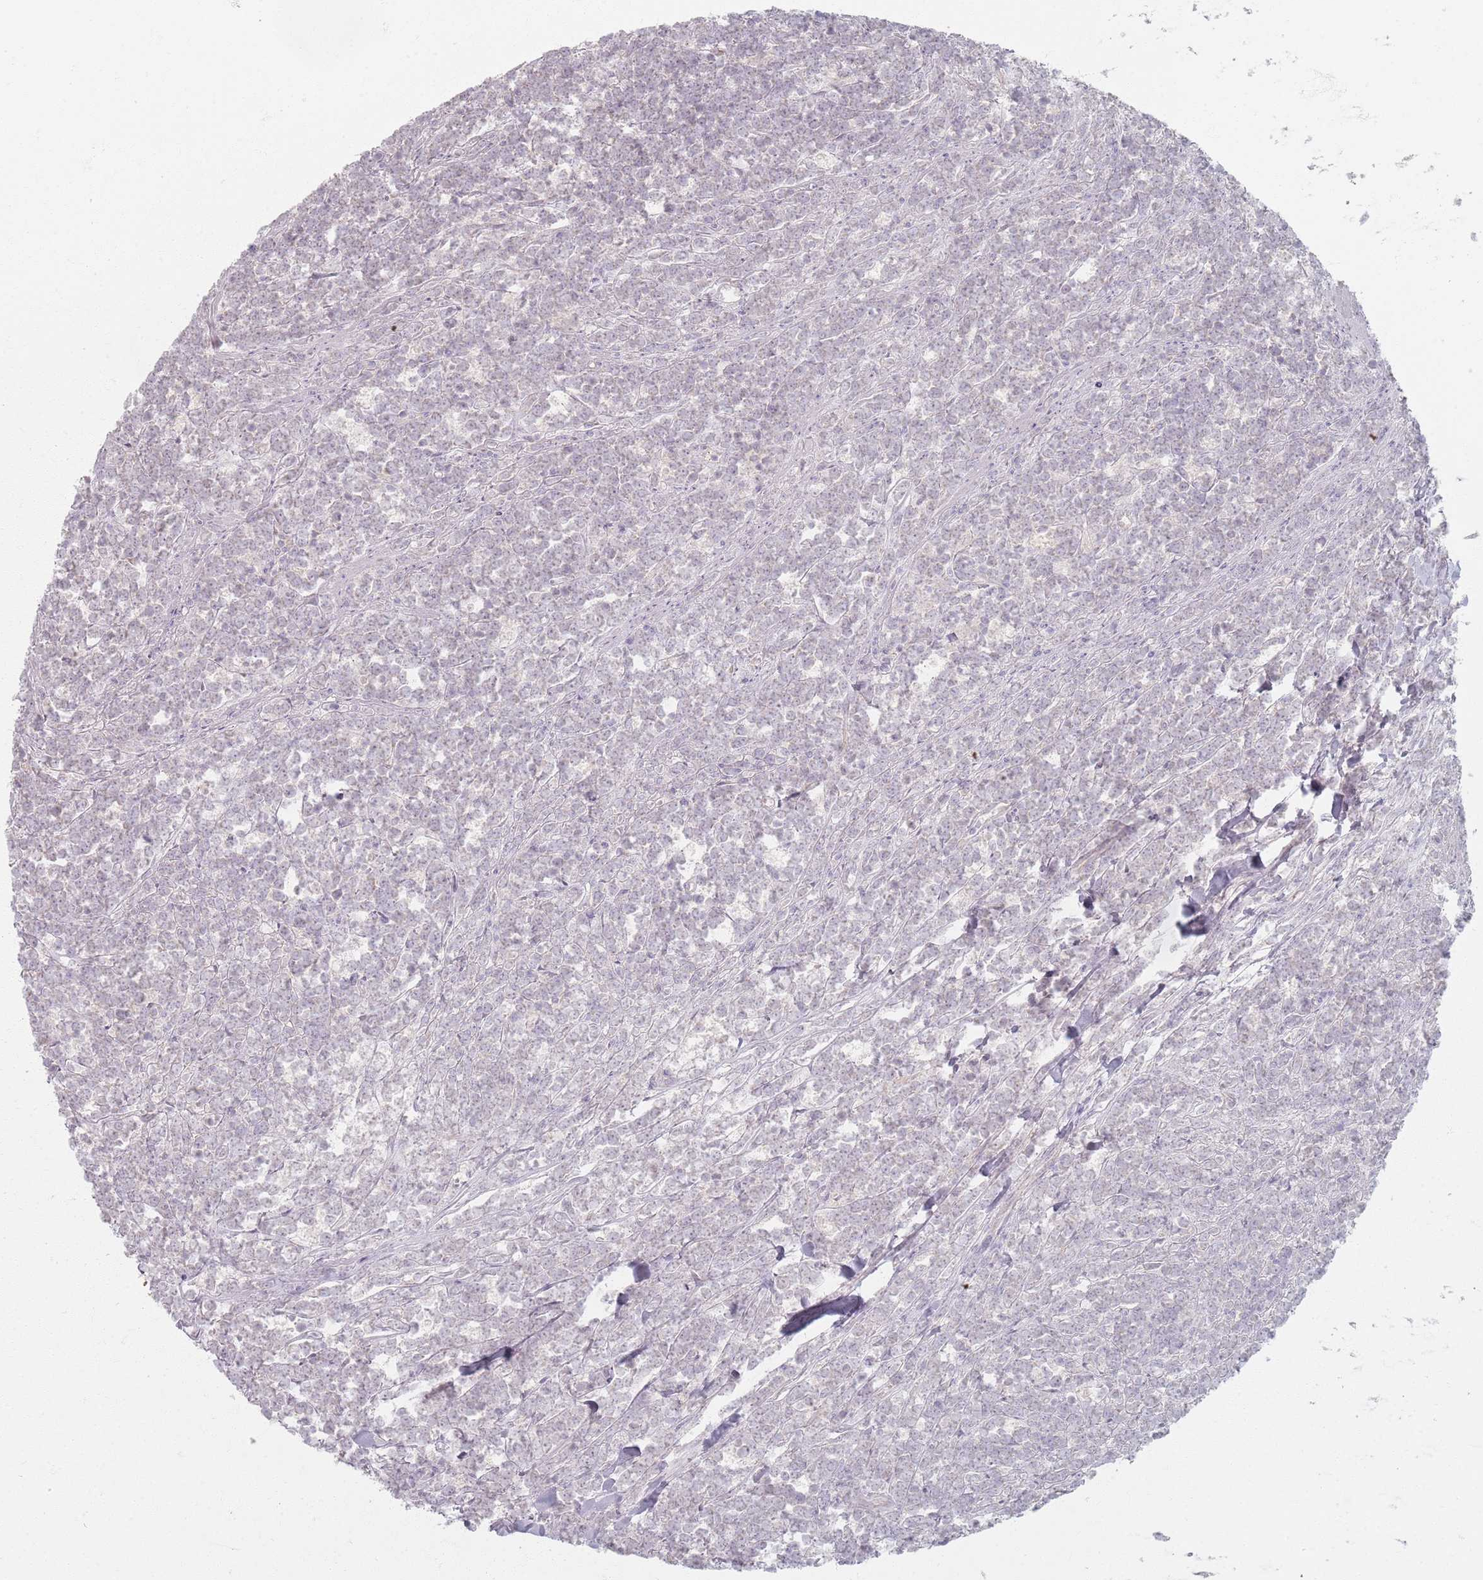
{"staining": {"intensity": "negative", "quantity": "none", "location": "none"}, "tissue": "lymphoma", "cell_type": "Tumor cells", "image_type": "cancer", "snomed": [{"axis": "morphology", "description": "Malignant lymphoma, non-Hodgkin's type, High grade"}, {"axis": "topography", "description": "Small intestine"}, {"axis": "topography", "description": "Colon"}], "caption": "Tumor cells show no significant protein staining in lymphoma.", "gene": "PKD2L2", "patient": {"sex": "male", "age": 8}}